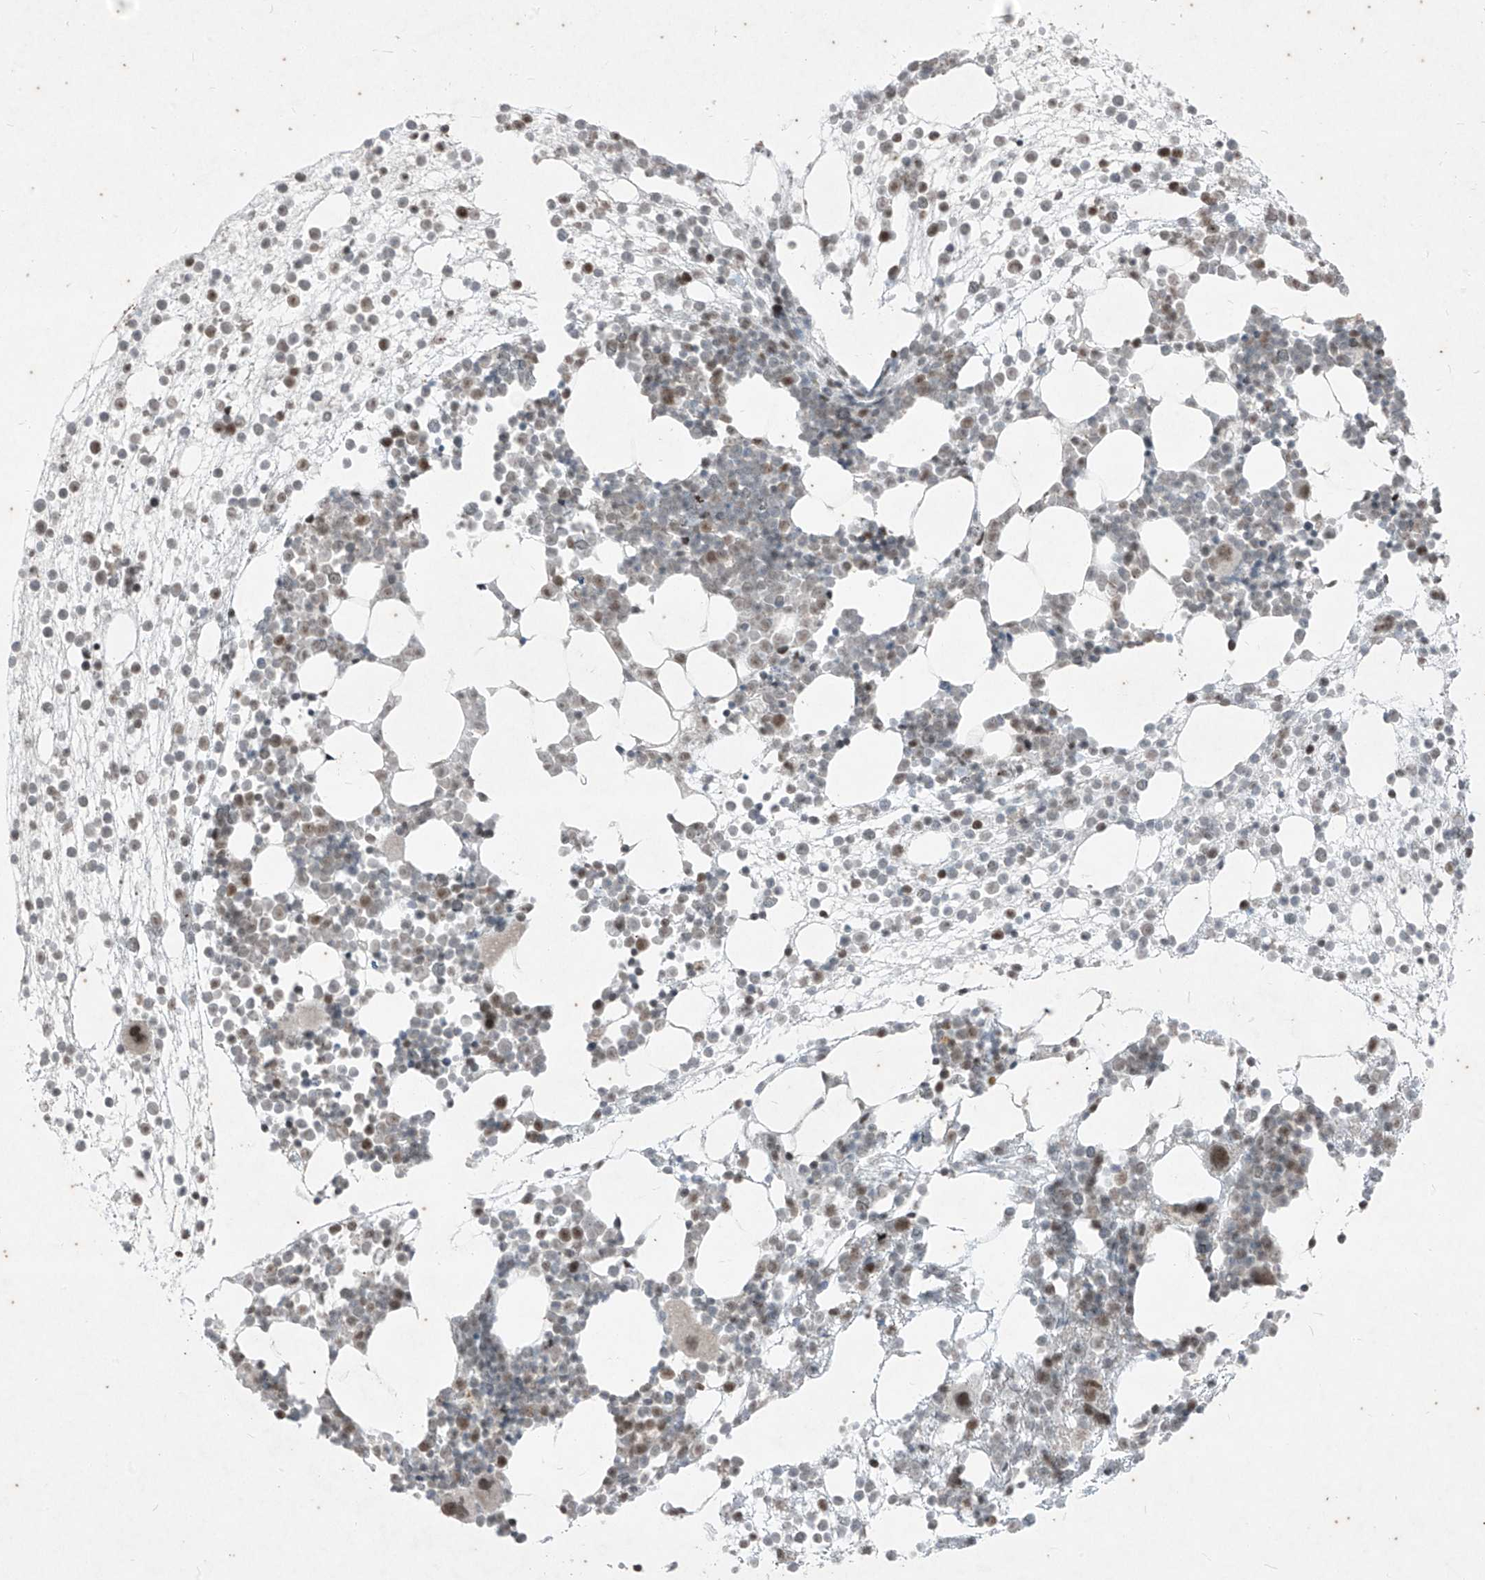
{"staining": {"intensity": "moderate", "quantity": "25%-75%", "location": "nuclear"}, "tissue": "bone marrow", "cell_type": "Hematopoietic cells", "image_type": "normal", "snomed": [{"axis": "morphology", "description": "Normal tissue, NOS"}, {"axis": "topography", "description": "Bone marrow"}], "caption": "Immunohistochemistry (DAB (3,3'-diaminobenzidine)) staining of benign human bone marrow demonstrates moderate nuclear protein positivity in about 25%-75% of hematopoietic cells. (brown staining indicates protein expression, while blue staining denotes nuclei).", "gene": "ZNF354B", "patient": {"sex": "male", "age": 54}}